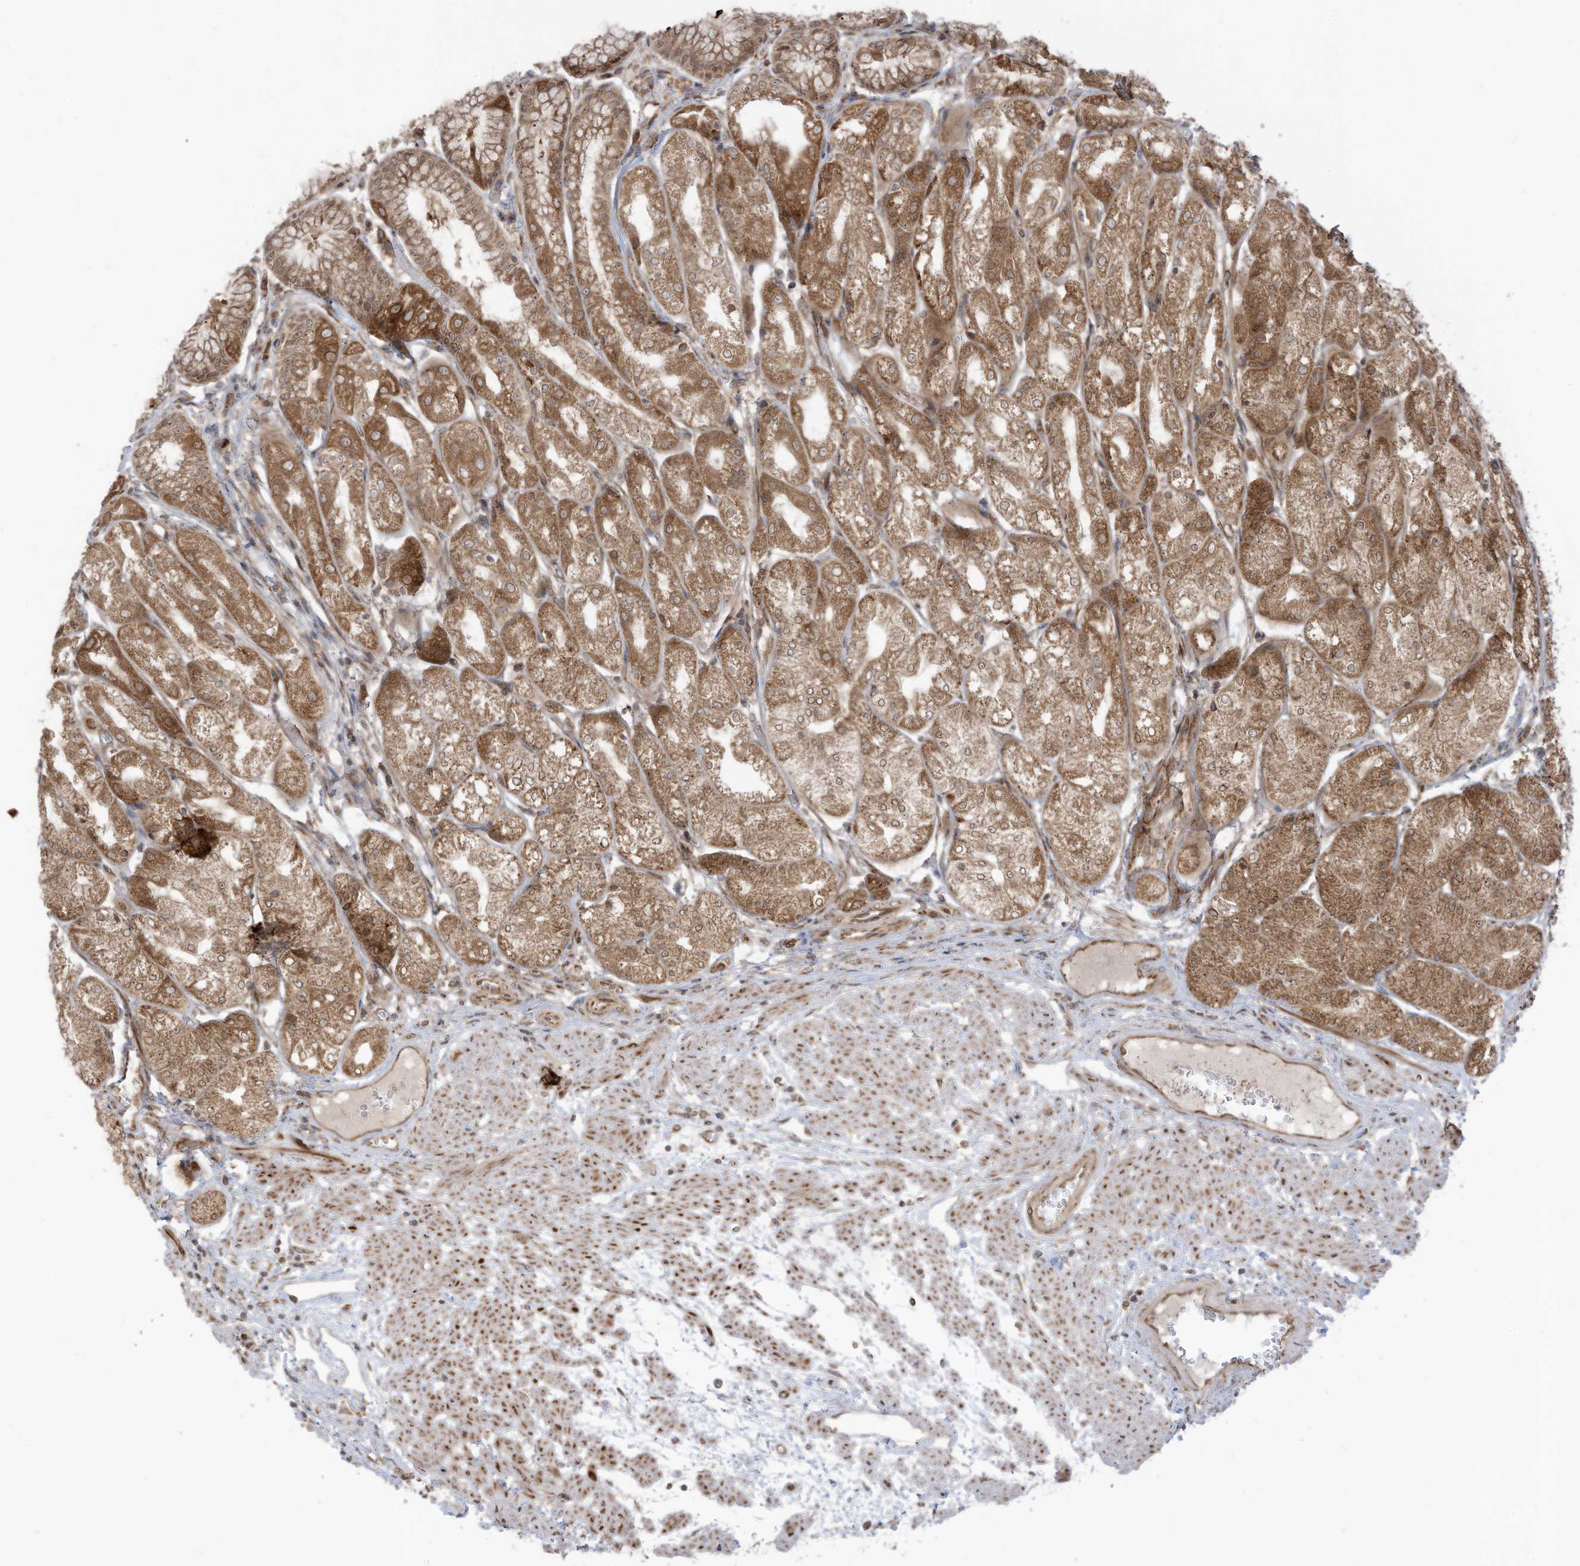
{"staining": {"intensity": "moderate", "quantity": ">75%", "location": "cytoplasmic/membranous"}, "tissue": "stomach", "cell_type": "Glandular cells", "image_type": "normal", "snomed": [{"axis": "morphology", "description": "Normal tissue, NOS"}, {"axis": "topography", "description": "Stomach, upper"}], "caption": "High-power microscopy captured an IHC histopathology image of benign stomach, revealing moderate cytoplasmic/membranous expression in about >75% of glandular cells. The protein of interest is stained brown, and the nuclei are stained in blue (DAB (3,3'-diaminobenzidine) IHC with brightfield microscopy, high magnification).", "gene": "TRIM67", "patient": {"sex": "male", "age": 72}}